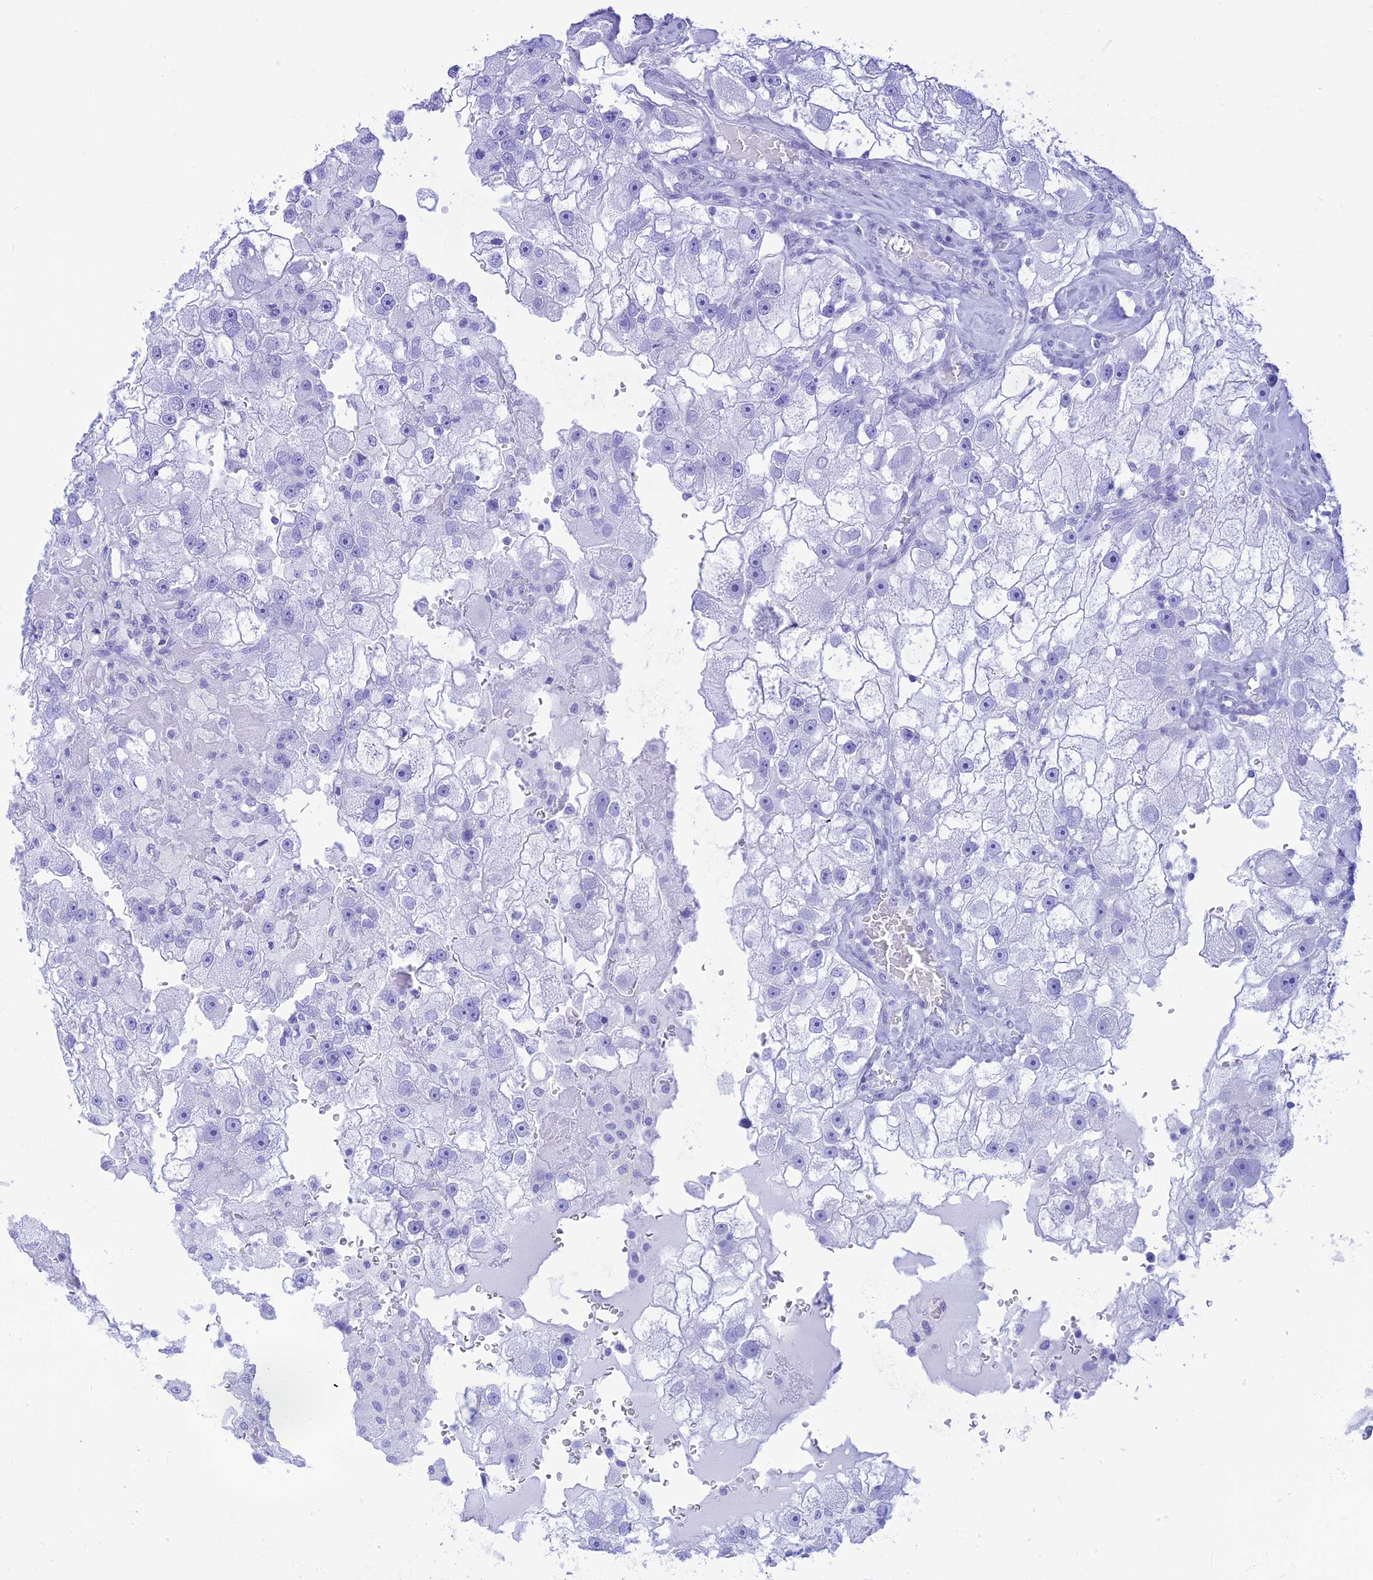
{"staining": {"intensity": "negative", "quantity": "none", "location": "none"}, "tissue": "renal cancer", "cell_type": "Tumor cells", "image_type": "cancer", "snomed": [{"axis": "morphology", "description": "Adenocarcinoma, NOS"}, {"axis": "topography", "description": "Kidney"}], "caption": "Human renal cancer (adenocarcinoma) stained for a protein using IHC displays no positivity in tumor cells.", "gene": "PRNP", "patient": {"sex": "male", "age": 63}}